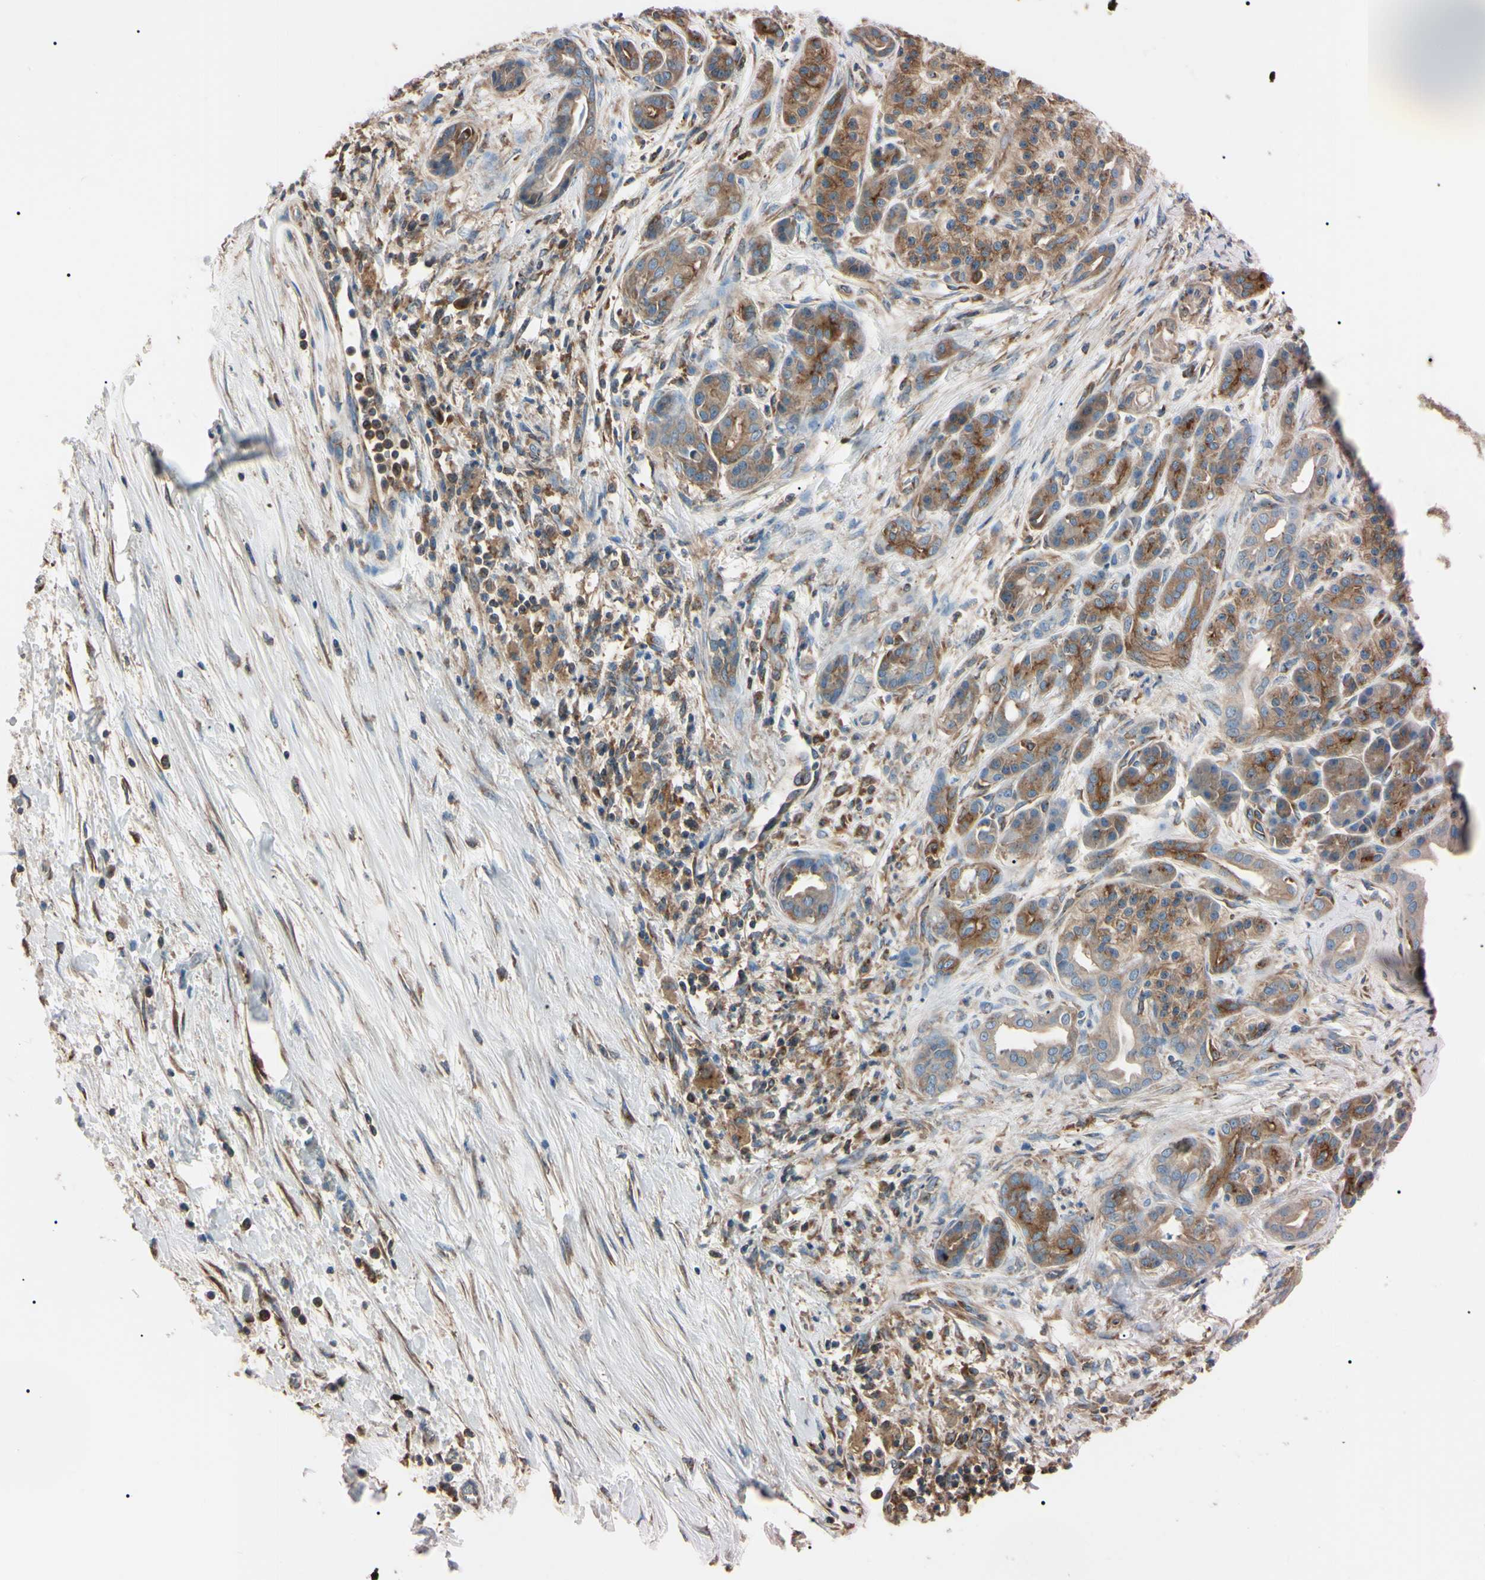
{"staining": {"intensity": "moderate", "quantity": ">75%", "location": "cytoplasmic/membranous"}, "tissue": "pancreatic cancer", "cell_type": "Tumor cells", "image_type": "cancer", "snomed": [{"axis": "morphology", "description": "Adenocarcinoma, NOS"}, {"axis": "topography", "description": "Pancreas"}], "caption": "Human pancreatic cancer stained with a brown dye displays moderate cytoplasmic/membranous positive staining in approximately >75% of tumor cells.", "gene": "PRKACA", "patient": {"sex": "male", "age": 59}}